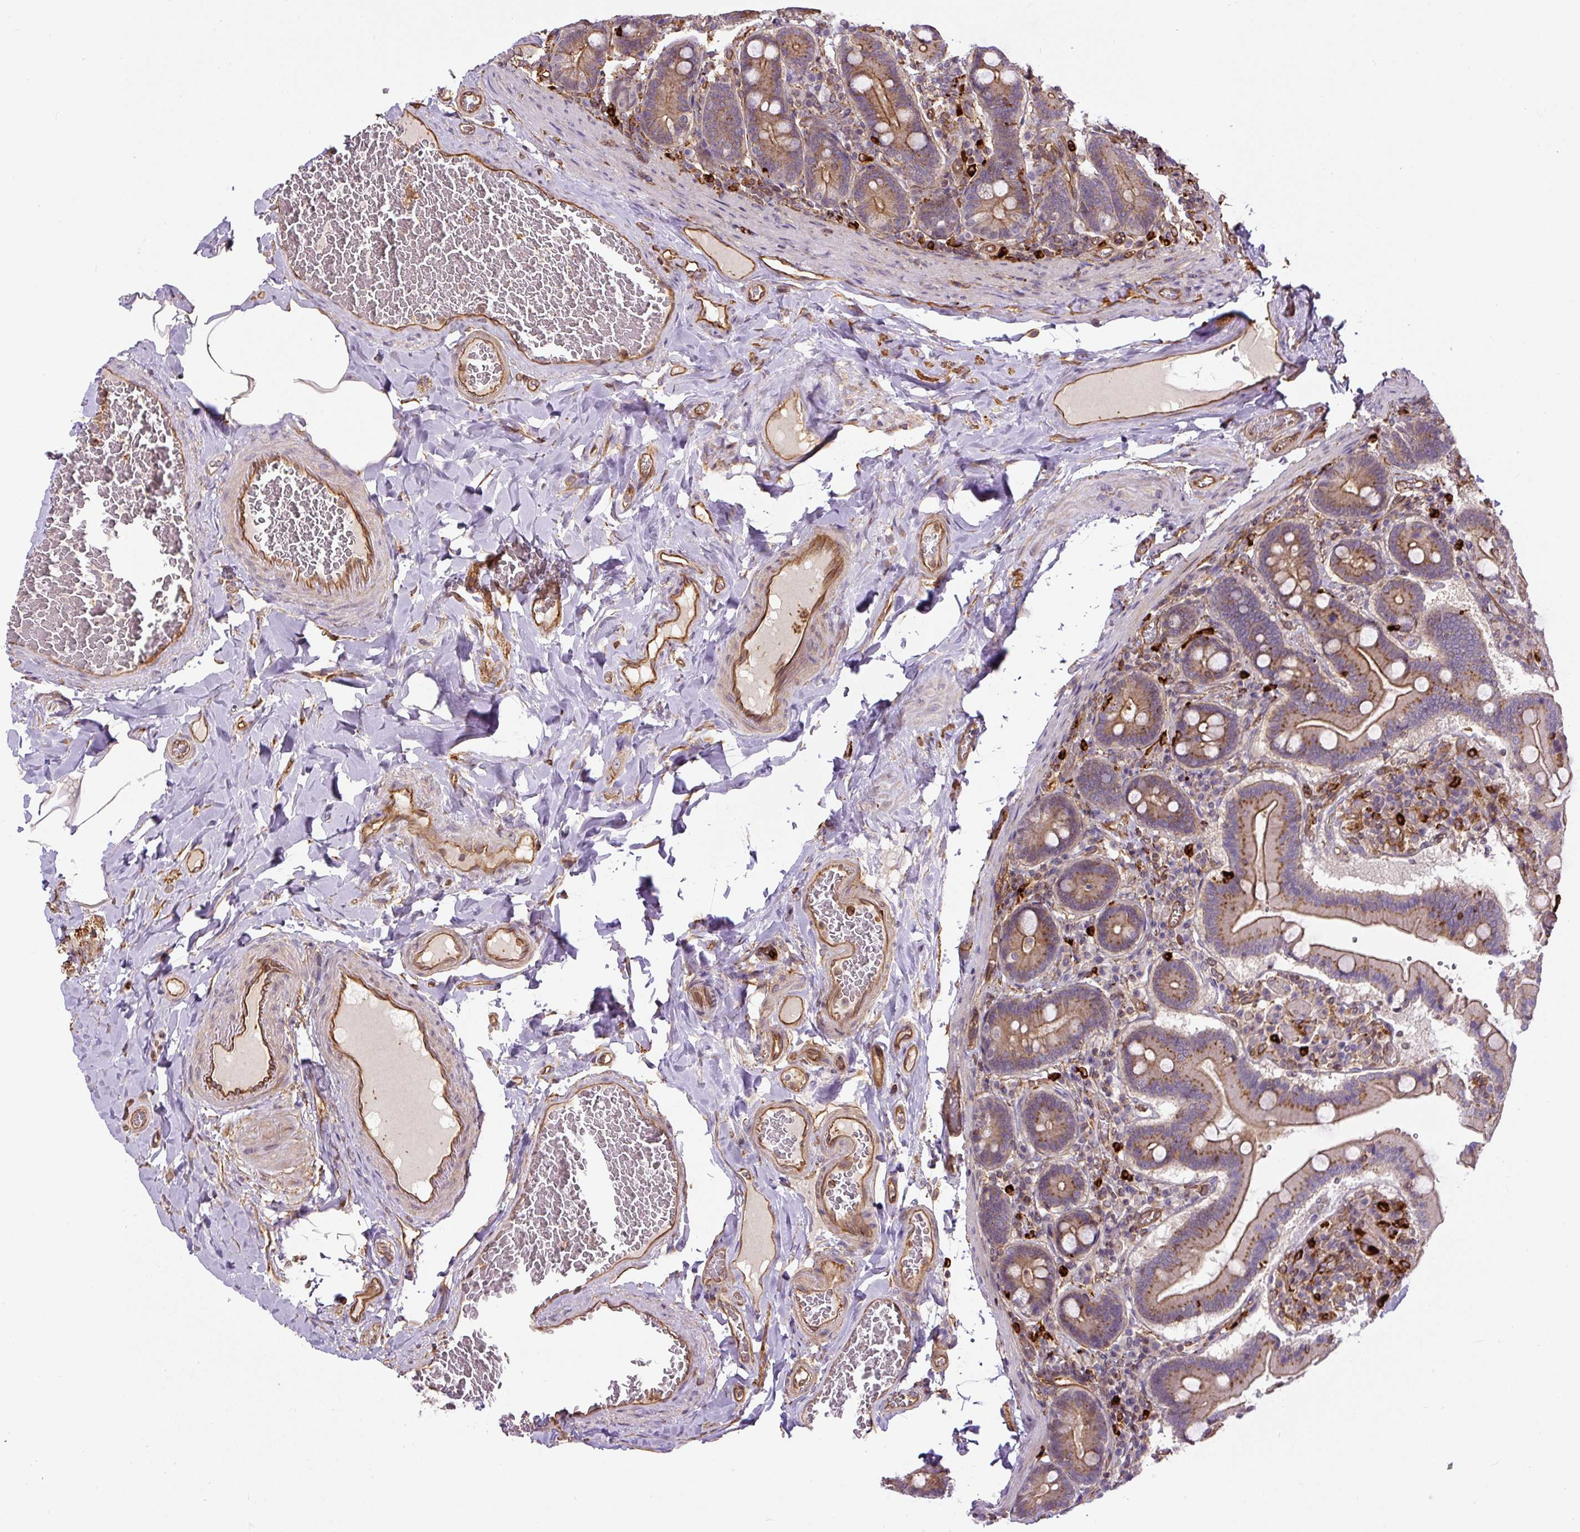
{"staining": {"intensity": "moderate", "quantity": ">75%", "location": "cytoplasmic/membranous"}, "tissue": "duodenum", "cell_type": "Glandular cells", "image_type": "normal", "snomed": [{"axis": "morphology", "description": "Normal tissue, NOS"}, {"axis": "topography", "description": "Duodenum"}], "caption": "Benign duodenum reveals moderate cytoplasmic/membranous staining in about >75% of glandular cells.", "gene": "B3GALT5", "patient": {"sex": "female", "age": 62}}